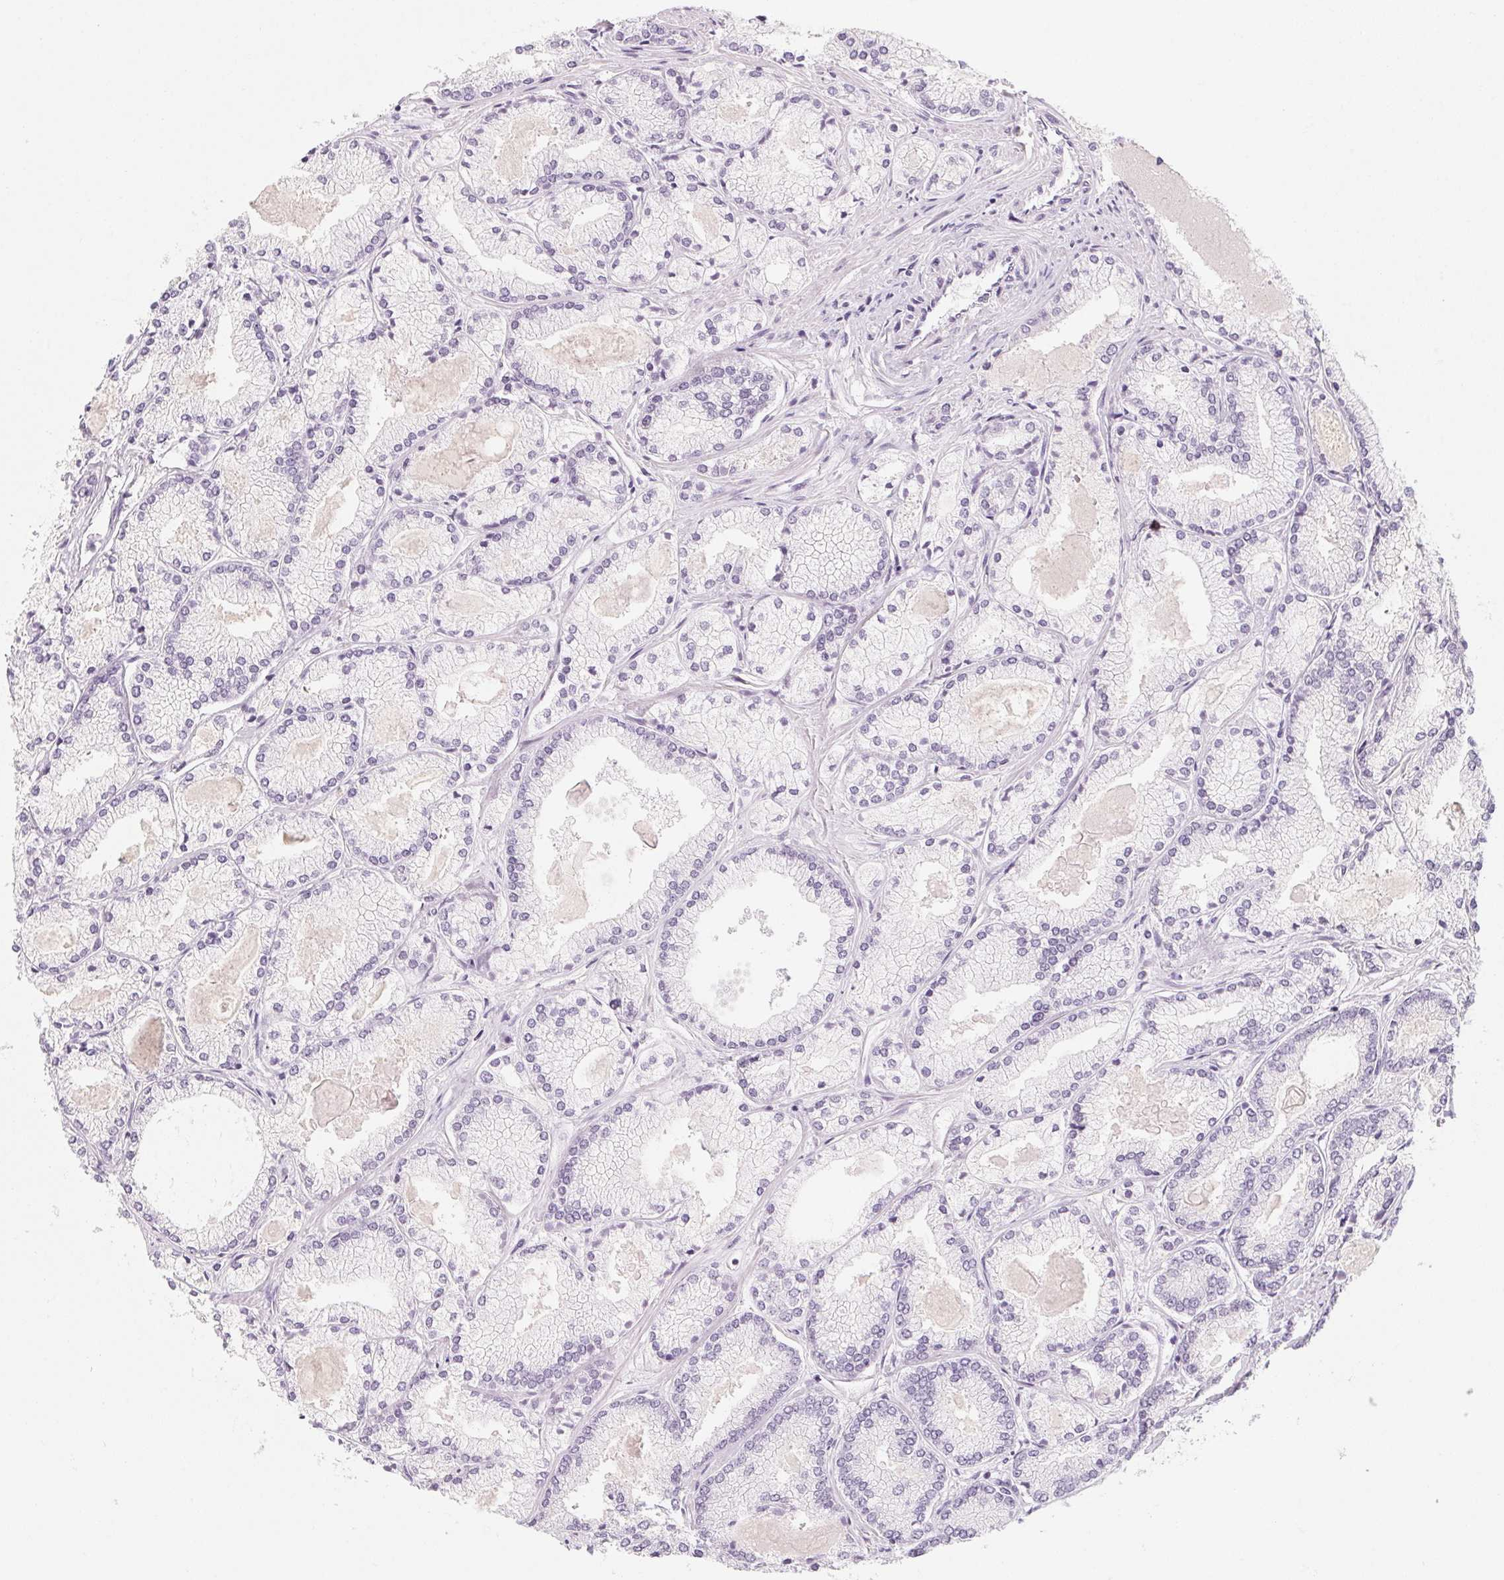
{"staining": {"intensity": "negative", "quantity": "none", "location": "none"}, "tissue": "prostate cancer", "cell_type": "Tumor cells", "image_type": "cancer", "snomed": [{"axis": "morphology", "description": "Adenocarcinoma, High grade"}, {"axis": "topography", "description": "Prostate"}], "caption": "High power microscopy image of an IHC photomicrograph of prostate cancer (high-grade adenocarcinoma), revealing no significant expression in tumor cells.", "gene": "ZIC4", "patient": {"sex": "male", "age": 68}}